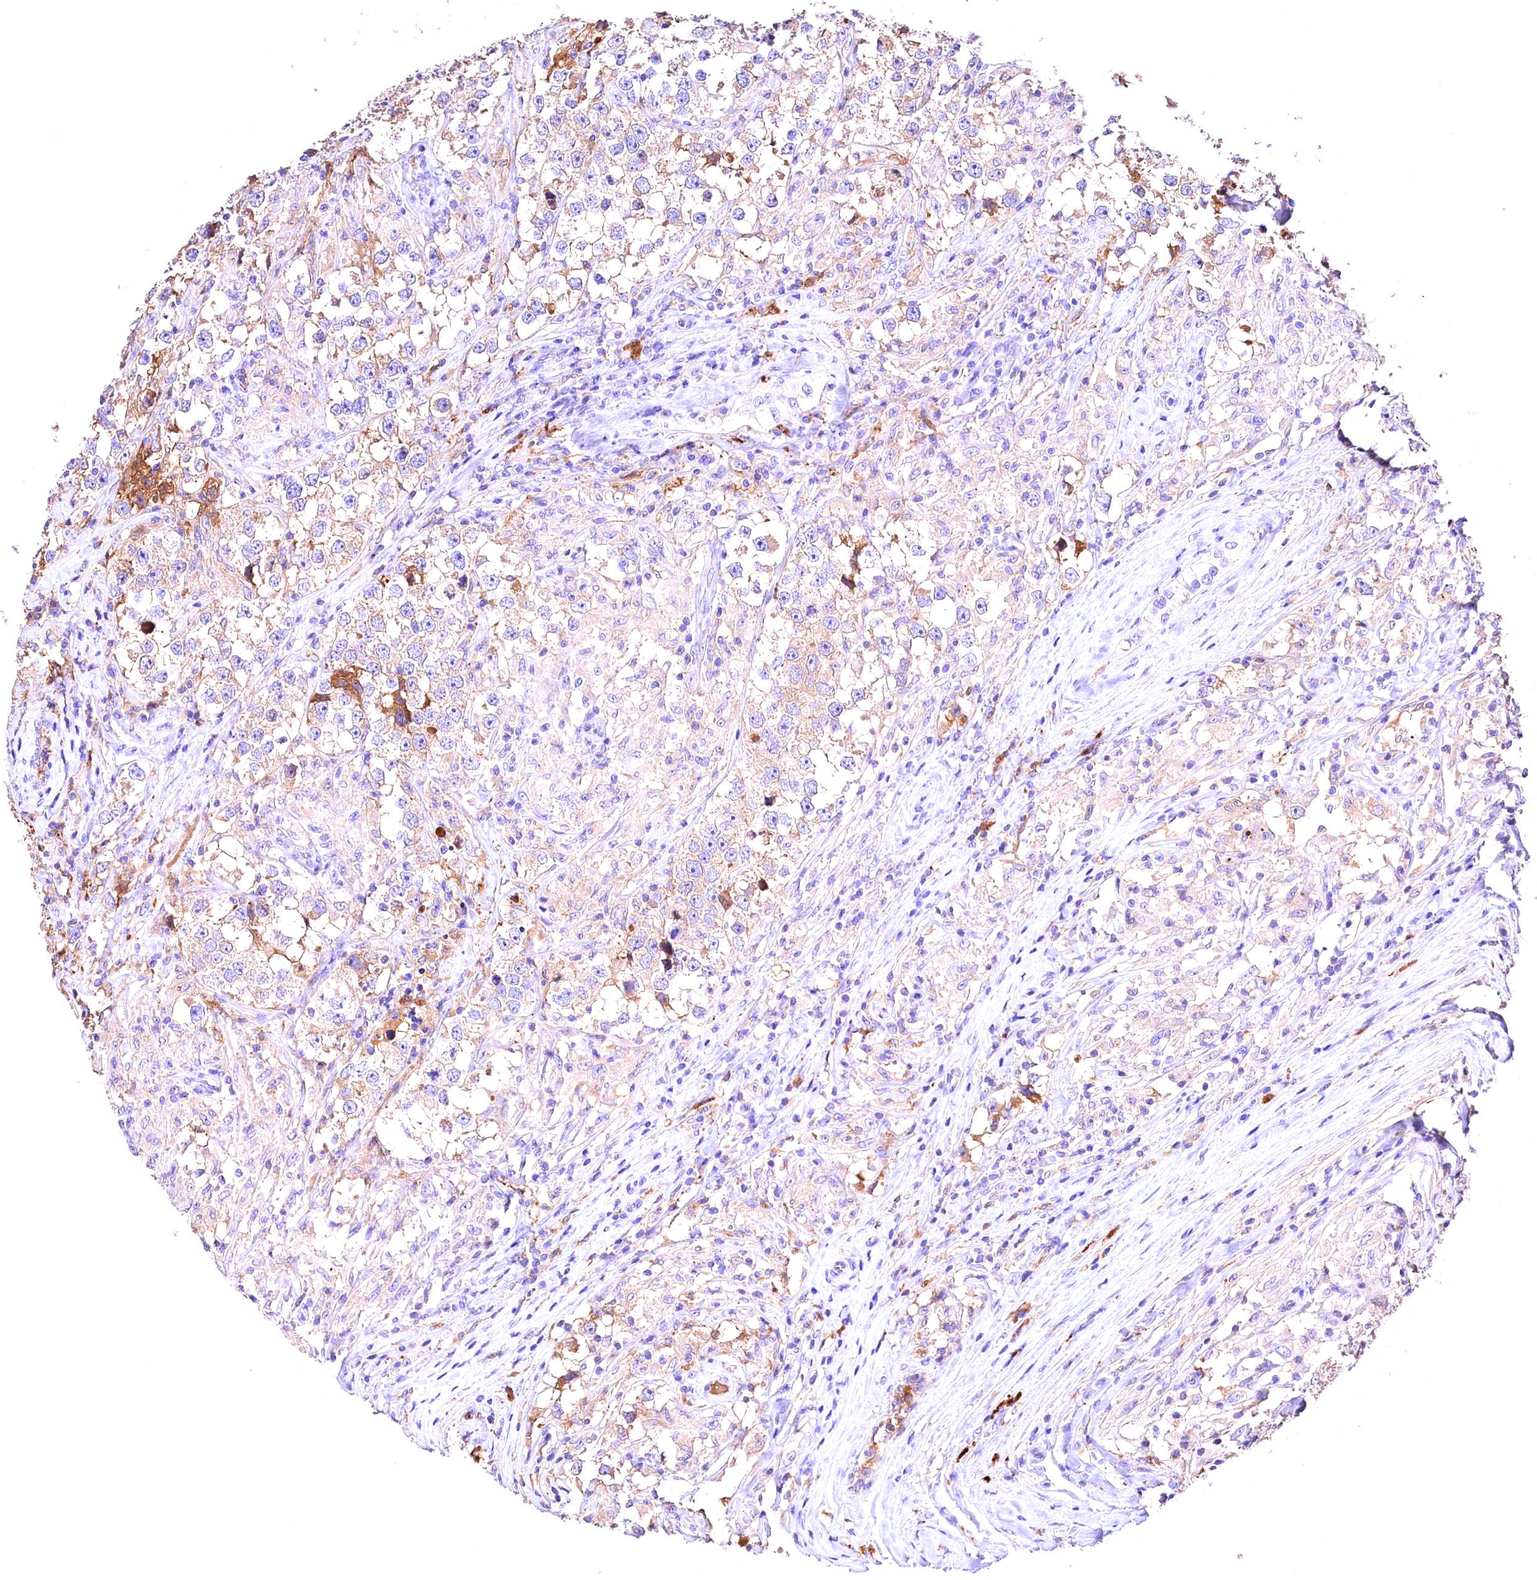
{"staining": {"intensity": "moderate", "quantity": "25%-75%", "location": "cytoplasmic/membranous"}, "tissue": "testis cancer", "cell_type": "Tumor cells", "image_type": "cancer", "snomed": [{"axis": "morphology", "description": "Seminoma, NOS"}, {"axis": "topography", "description": "Testis"}], "caption": "A histopathology image of human testis cancer (seminoma) stained for a protein reveals moderate cytoplasmic/membranous brown staining in tumor cells.", "gene": "ARMC6", "patient": {"sex": "male", "age": 46}}